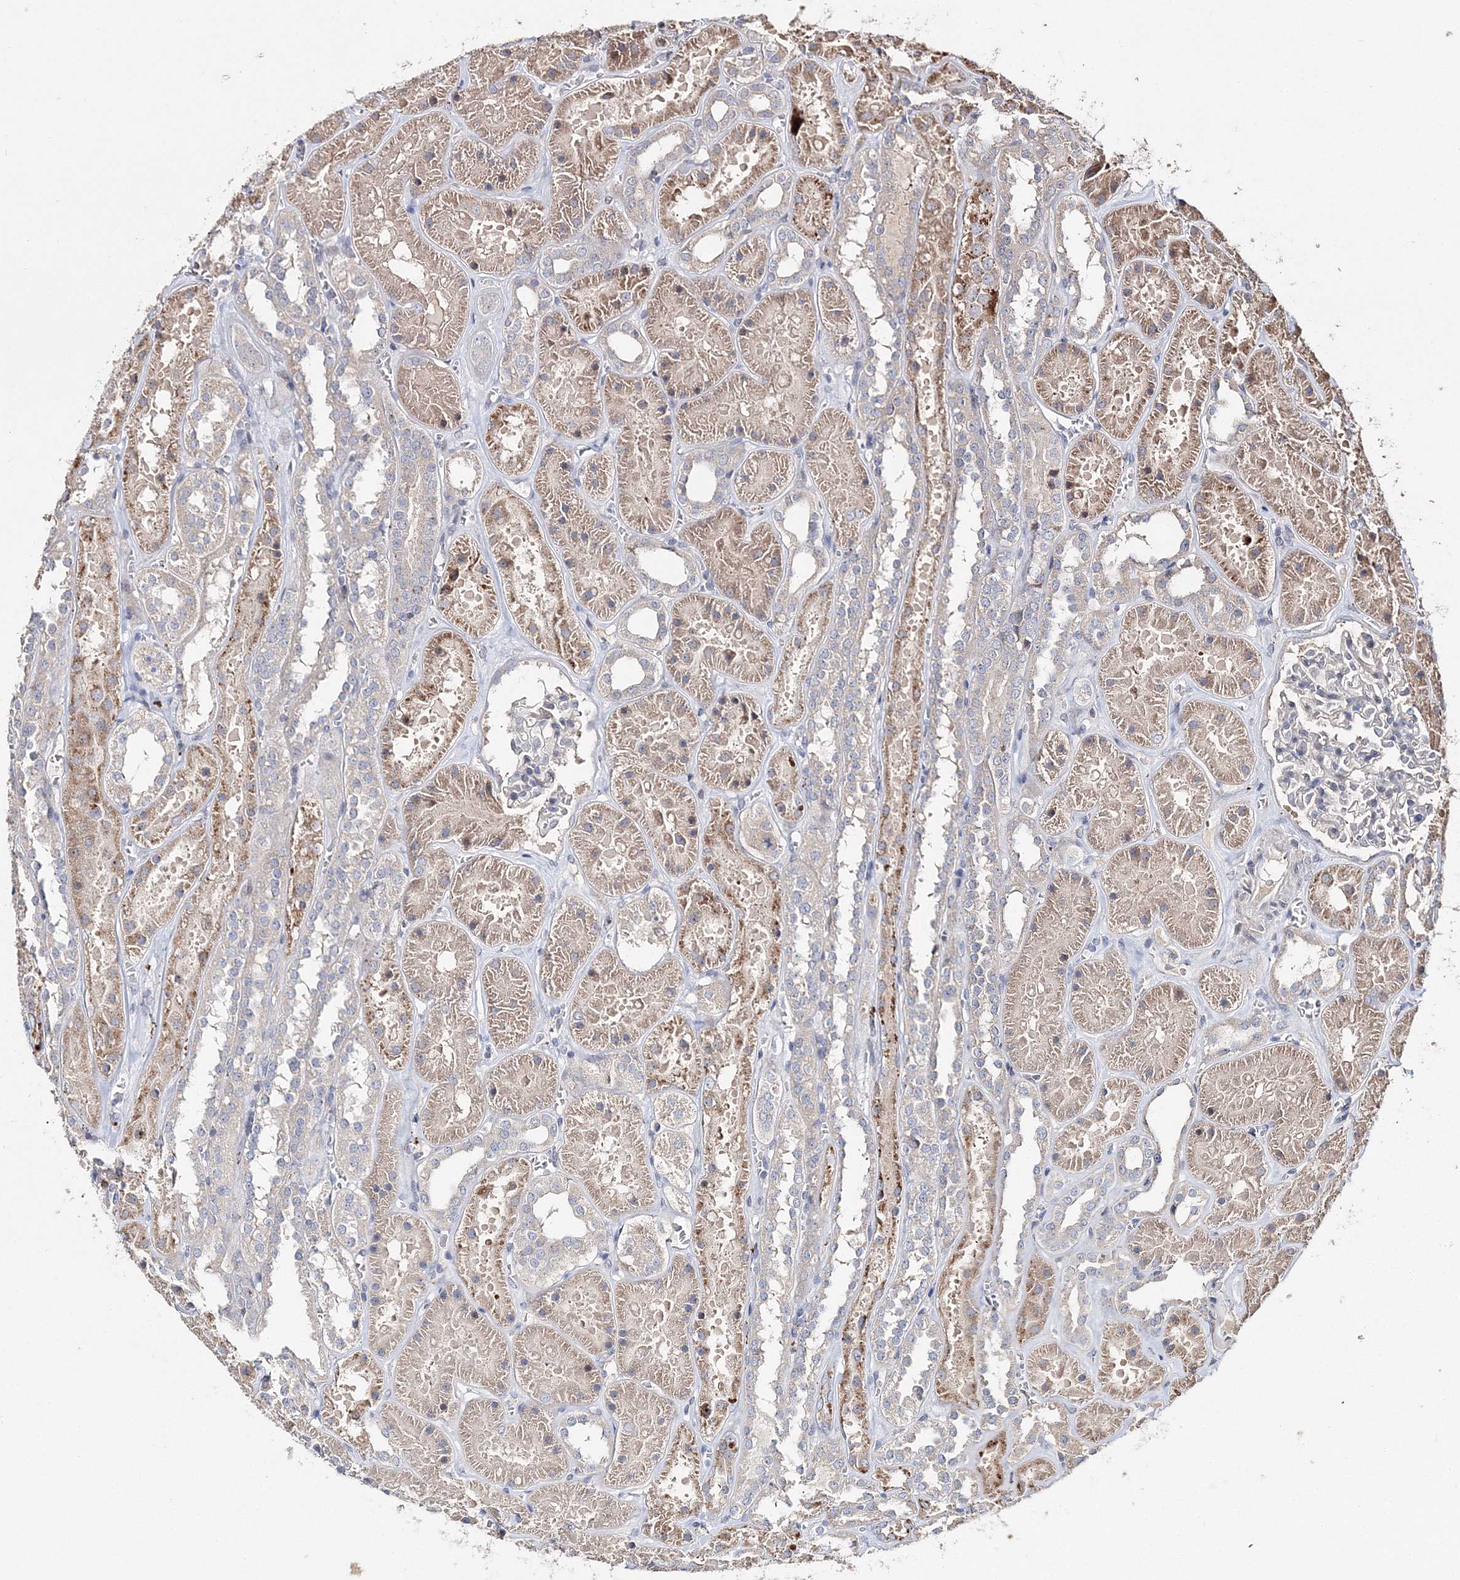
{"staining": {"intensity": "negative", "quantity": "none", "location": "none"}, "tissue": "kidney", "cell_type": "Cells in glomeruli", "image_type": "normal", "snomed": [{"axis": "morphology", "description": "Normal tissue, NOS"}, {"axis": "topography", "description": "Kidney"}], "caption": "Immunohistochemistry (IHC) of unremarkable kidney demonstrates no expression in cells in glomeruli.", "gene": "GJB5", "patient": {"sex": "female", "age": 41}}